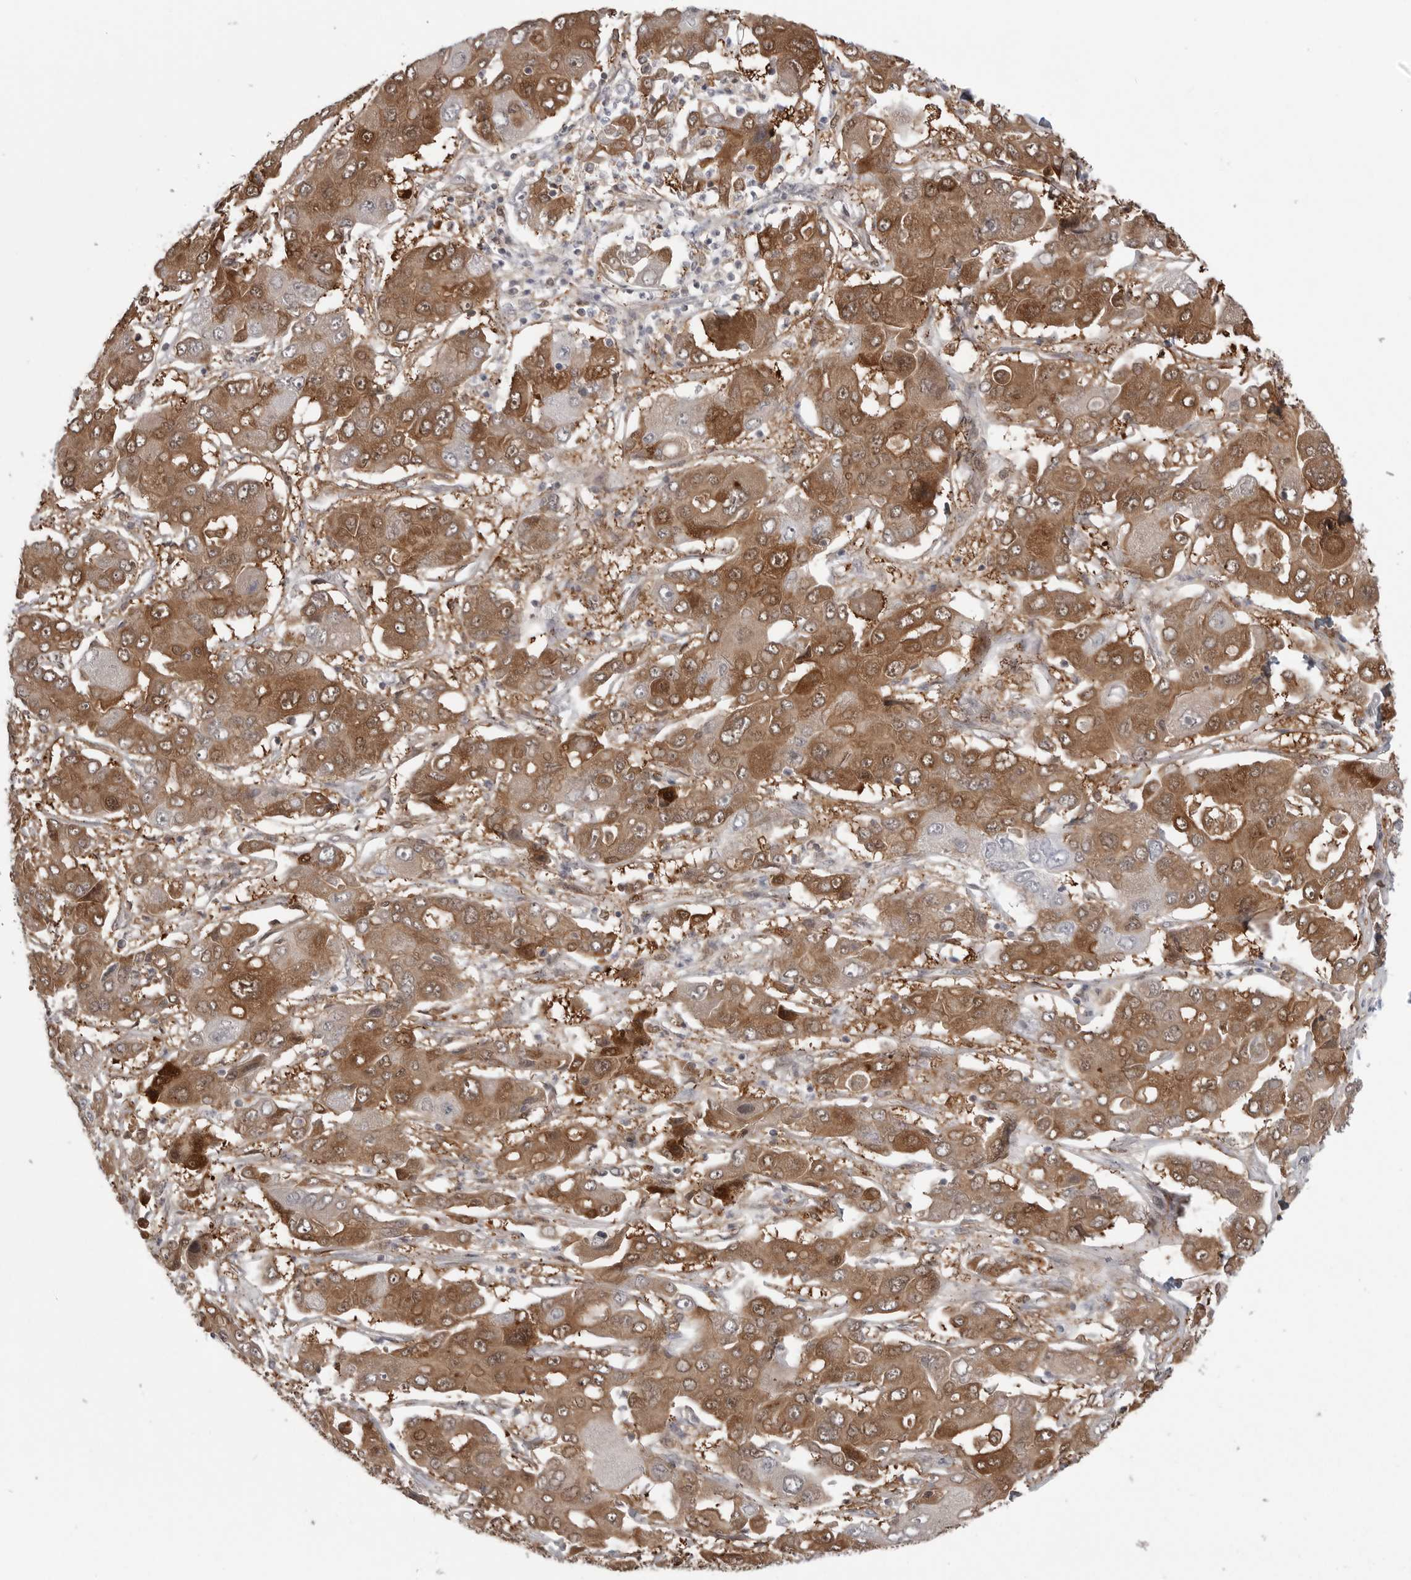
{"staining": {"intensity": "strong", "quantity": ">75%", "location": "cytoplasmic/membranous,nuclear"}, "tissue": "liver cancer", "cell_type": "Tumor cells", "image_type": "cancer", "snomed": [{"axis": "morphology", "description": "Cholangiocarcinoma"}, {"axis": "topography", "description": "Liver"}], "caption": "Strong cytoplasmic/membranous and nuclear positivity for a protein is identified in approximately >75% of tumor cells of liver cancer (cholangiocarcinoma) using IHC.", "gene": "PNPO", "patient": {"sex": "male", "age": 67}}